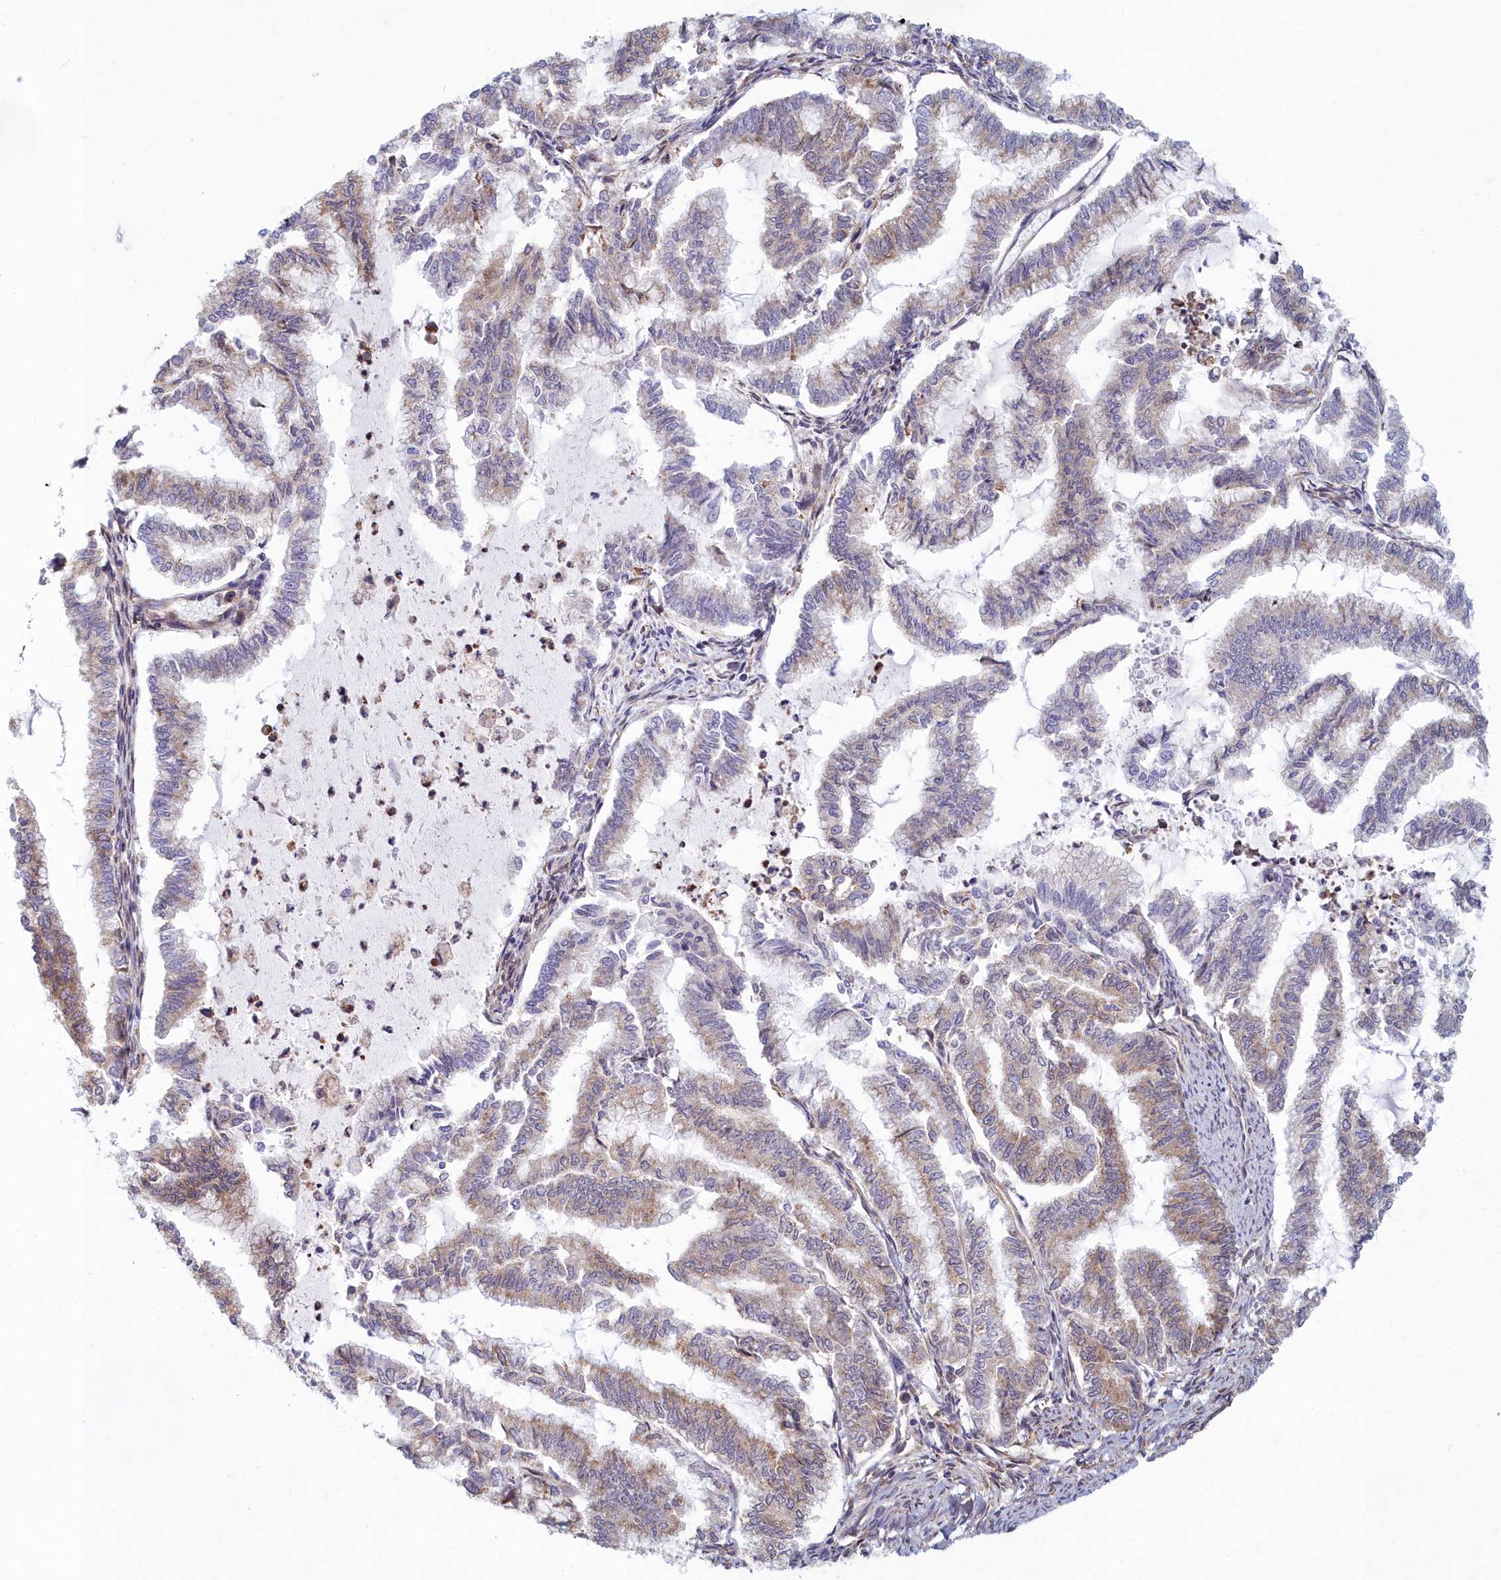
{"staining": {"intensity": "weak", "quantity": "25%-75%", "location": "cytoplasmic/membranous"}, "tissue": "endometrial cancer", "cell_type": "Tumor cells", "image_type": "cancer", "snomed": [{"axis": "morphology", "description": "Adenocarcinoma, NOS"}, {"axis": "topography", "description": "Endometrium"}], "caption": "The photomicrograph exhibits immunohistochemical staining of endometrial adenocarcinoma. There is weak cytoplasmic/membranous positivity is identified in about 25%-75% of tumor cells. (brown staining indicates protein expression, while blue staining denotes nuclei).", "gene": "MAK16", "patient": {"sex": "female", "age": 79}}